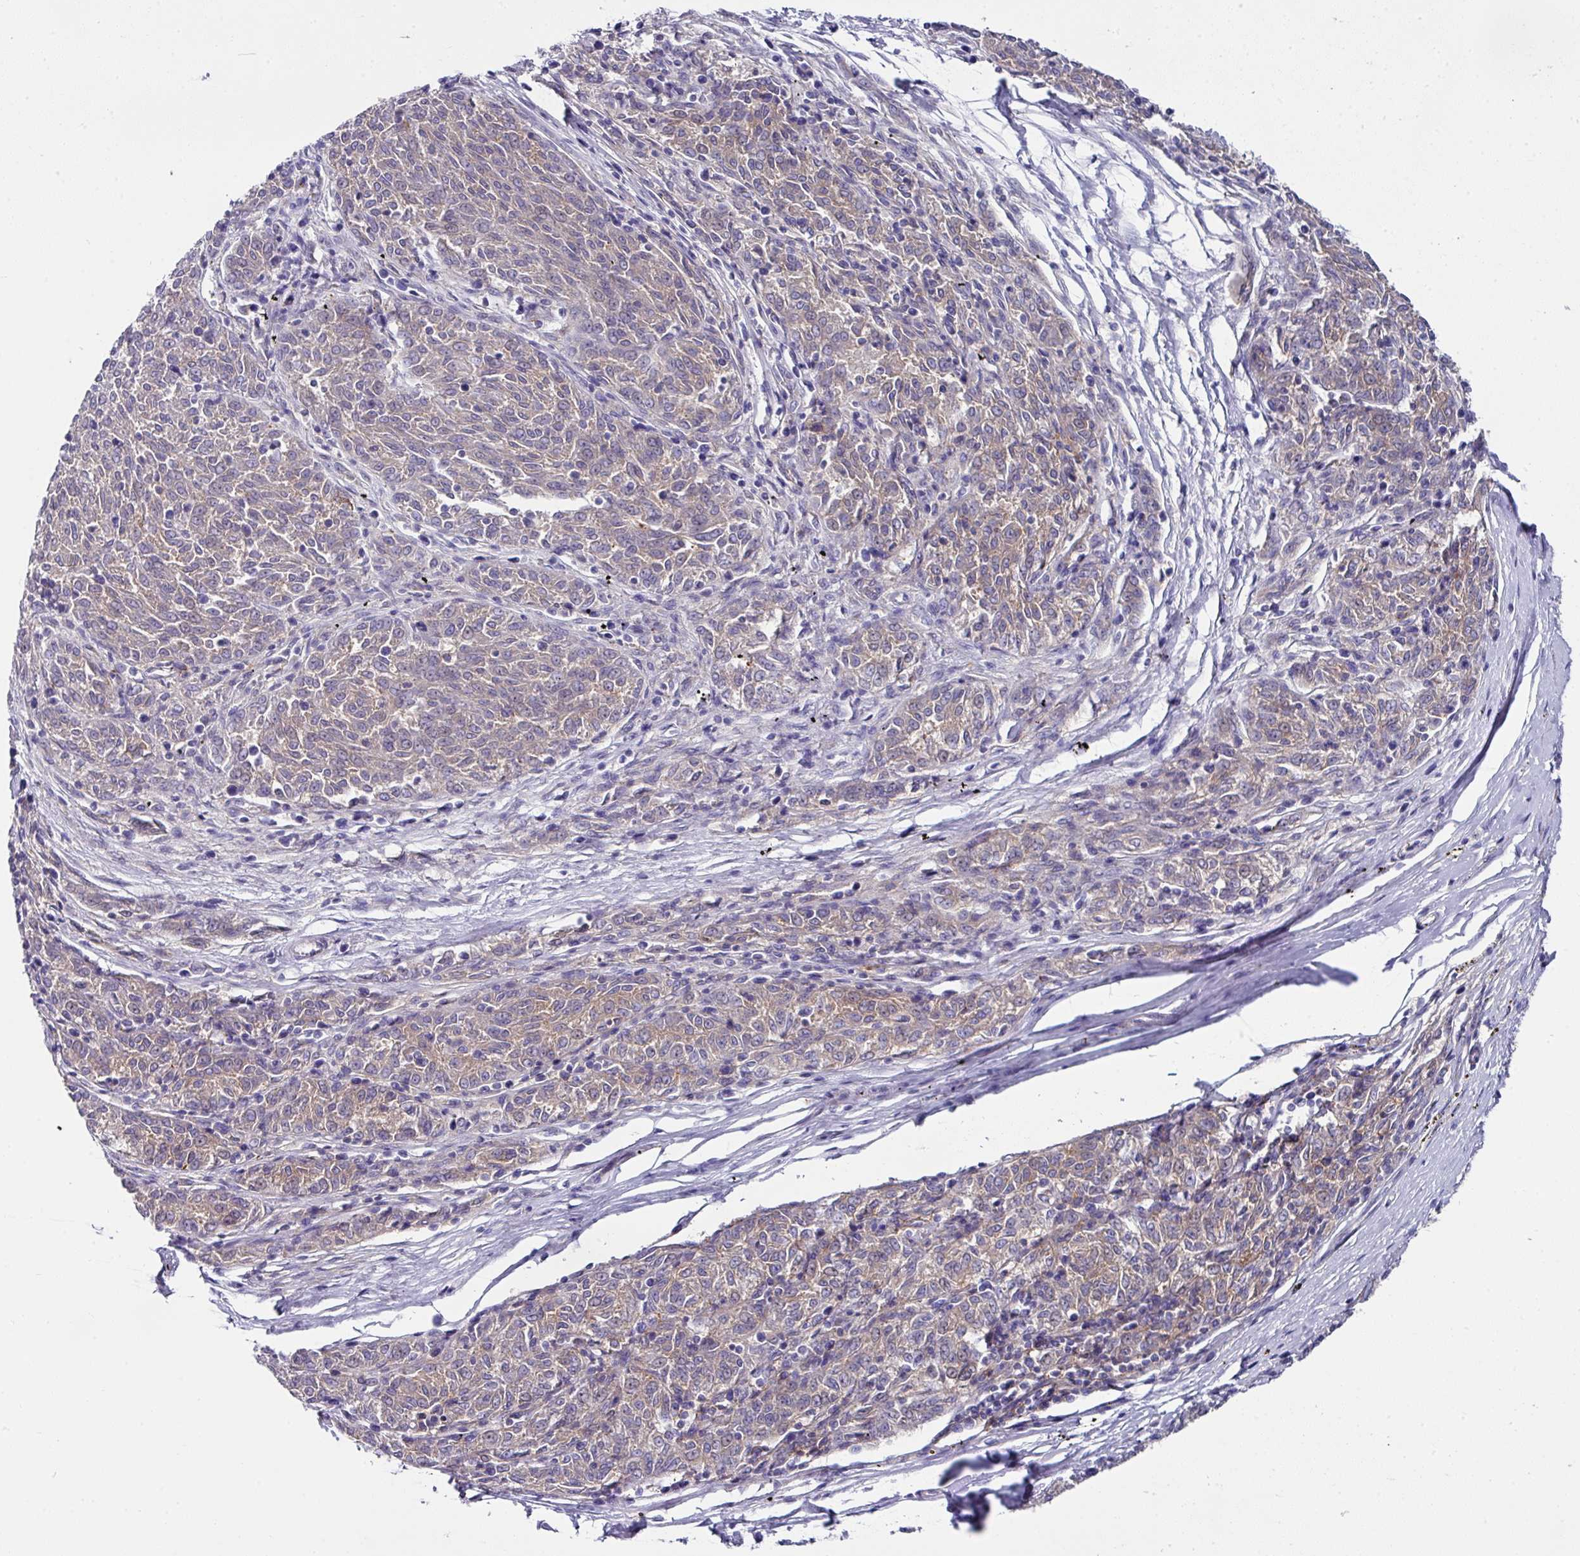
{"staining": {"intensity": "weak", "quantity": "25%-75%", "location": "cytoplasmic/membranous"}, "tissue": "melanoma", "cell_type": "Tumor cells", "image_type": "cancer", "snomed": [{"axis": "morphology", "description": "Malignant melanoma, NOS"}, {"axis": "topography", "description": "Skin"}], "caption": "Malignant melanoma was stained to show a protein in brown. There is low levels of weak cytoplasmic/membranous positivity in about 25%-75% of tumor cells.", "gene": "CLDN1", "patient": {"sex": "female", "age": 72}}